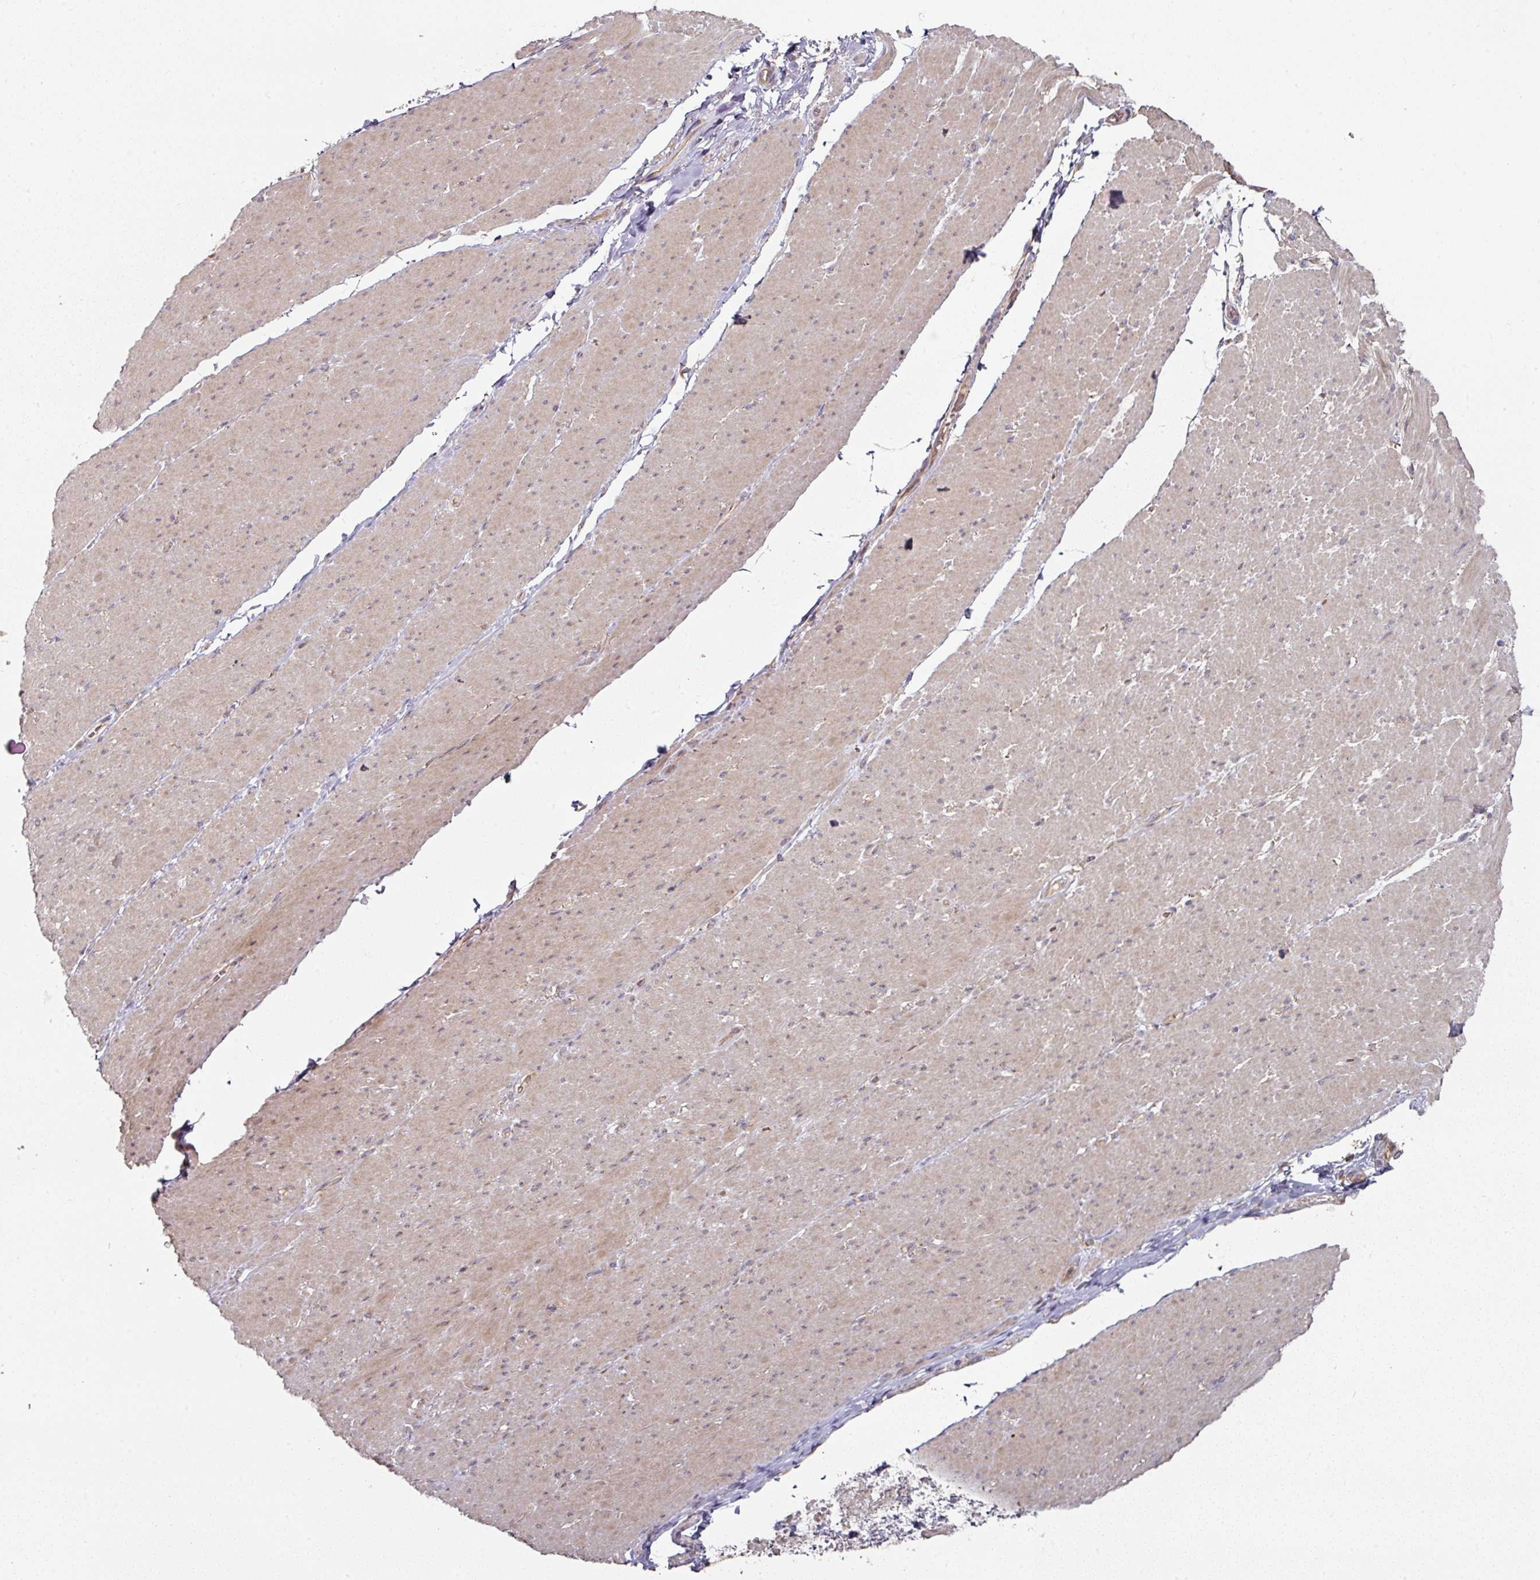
{"staining": {"intensity": "weak", "quantity": "25%-75%", "location": "cytoplasmic/membranous"}, "tissue": "smooth muscle", "cell_type": "Smooth muscle cells", "image_type": "normal", "snomed": [{"axis": "morphology", "description": "Normal tissue, NOS"}, {"axis": "topography", "description": "Smooth muscle"}, {"axis": "topography", "description": "Rectum"}], "caption": "The micrograph reveals staining of unremarkable smooth muscle, revealing weak cytoplasmic/membranous protein expression (brown color) within smooth muscle cells.", "gene": "DNAJC7", "patient": {"sex": "male", "age": 53}}